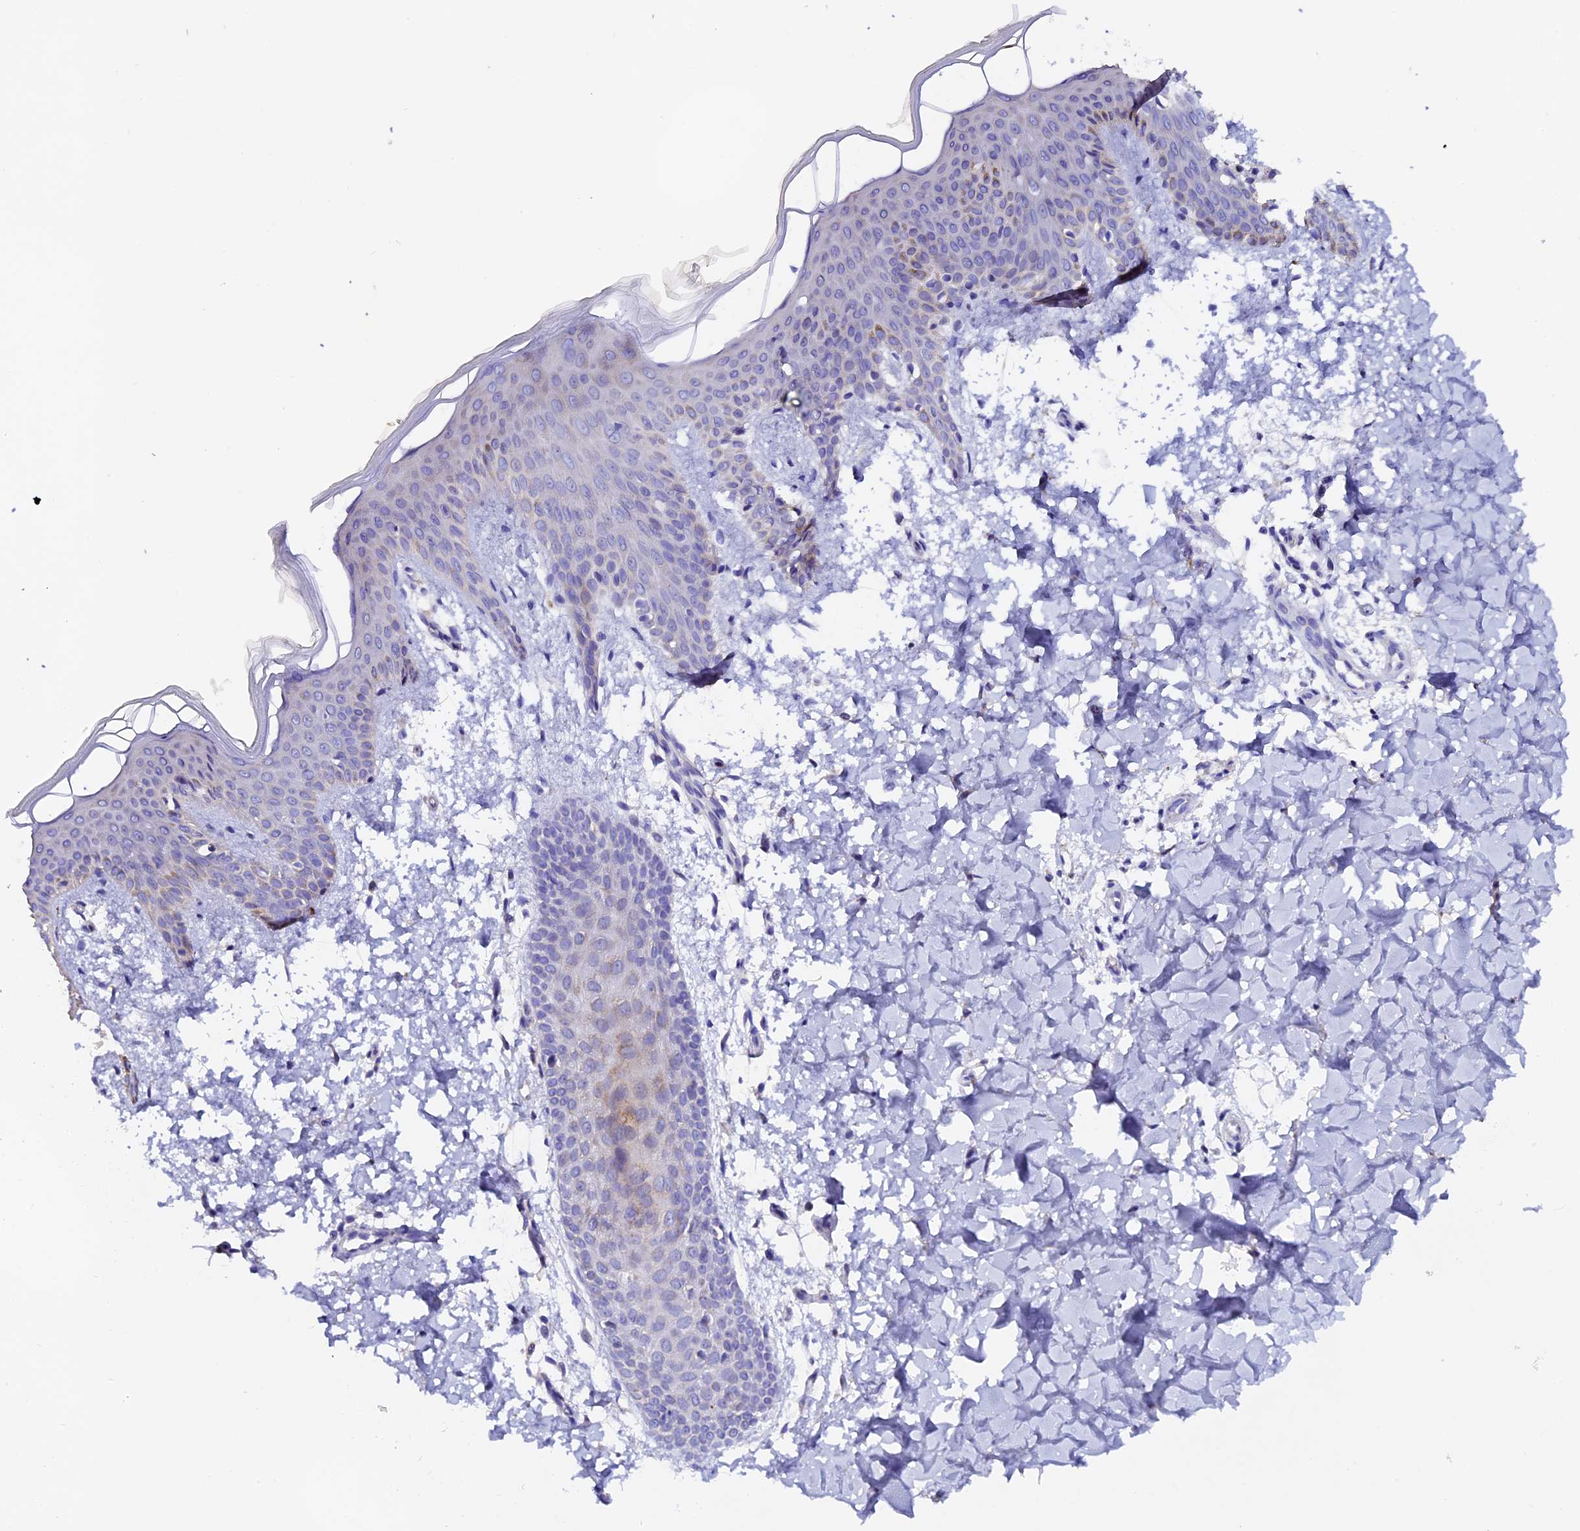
{"staining": {"intensity": "negative", "quantity": "none", "location": "none"}, "tissue": "skin", "cell_type": "Fibroblasts", "image_type": "normal", "snomed": [{"axis": "morphology", "description": "Normal tissue, NOS"}, {"axis": "topography", "description": "Skin"}], "caption": "Immunohistochemistry histopathology image of benign skin: human skin stained with DAB (3,3'-diaminobenzidine) displays no significant protein positivity in fibroblasts. Brightfield microscopy of immunohistochemistry (IHC) stained with DAB (3,3'-diaminobenzidine) (brown) and hematoxylin (blue), captured at high magnification.", "gene": "FBXW9", "patient": {"sex": "male", "age": 36}}